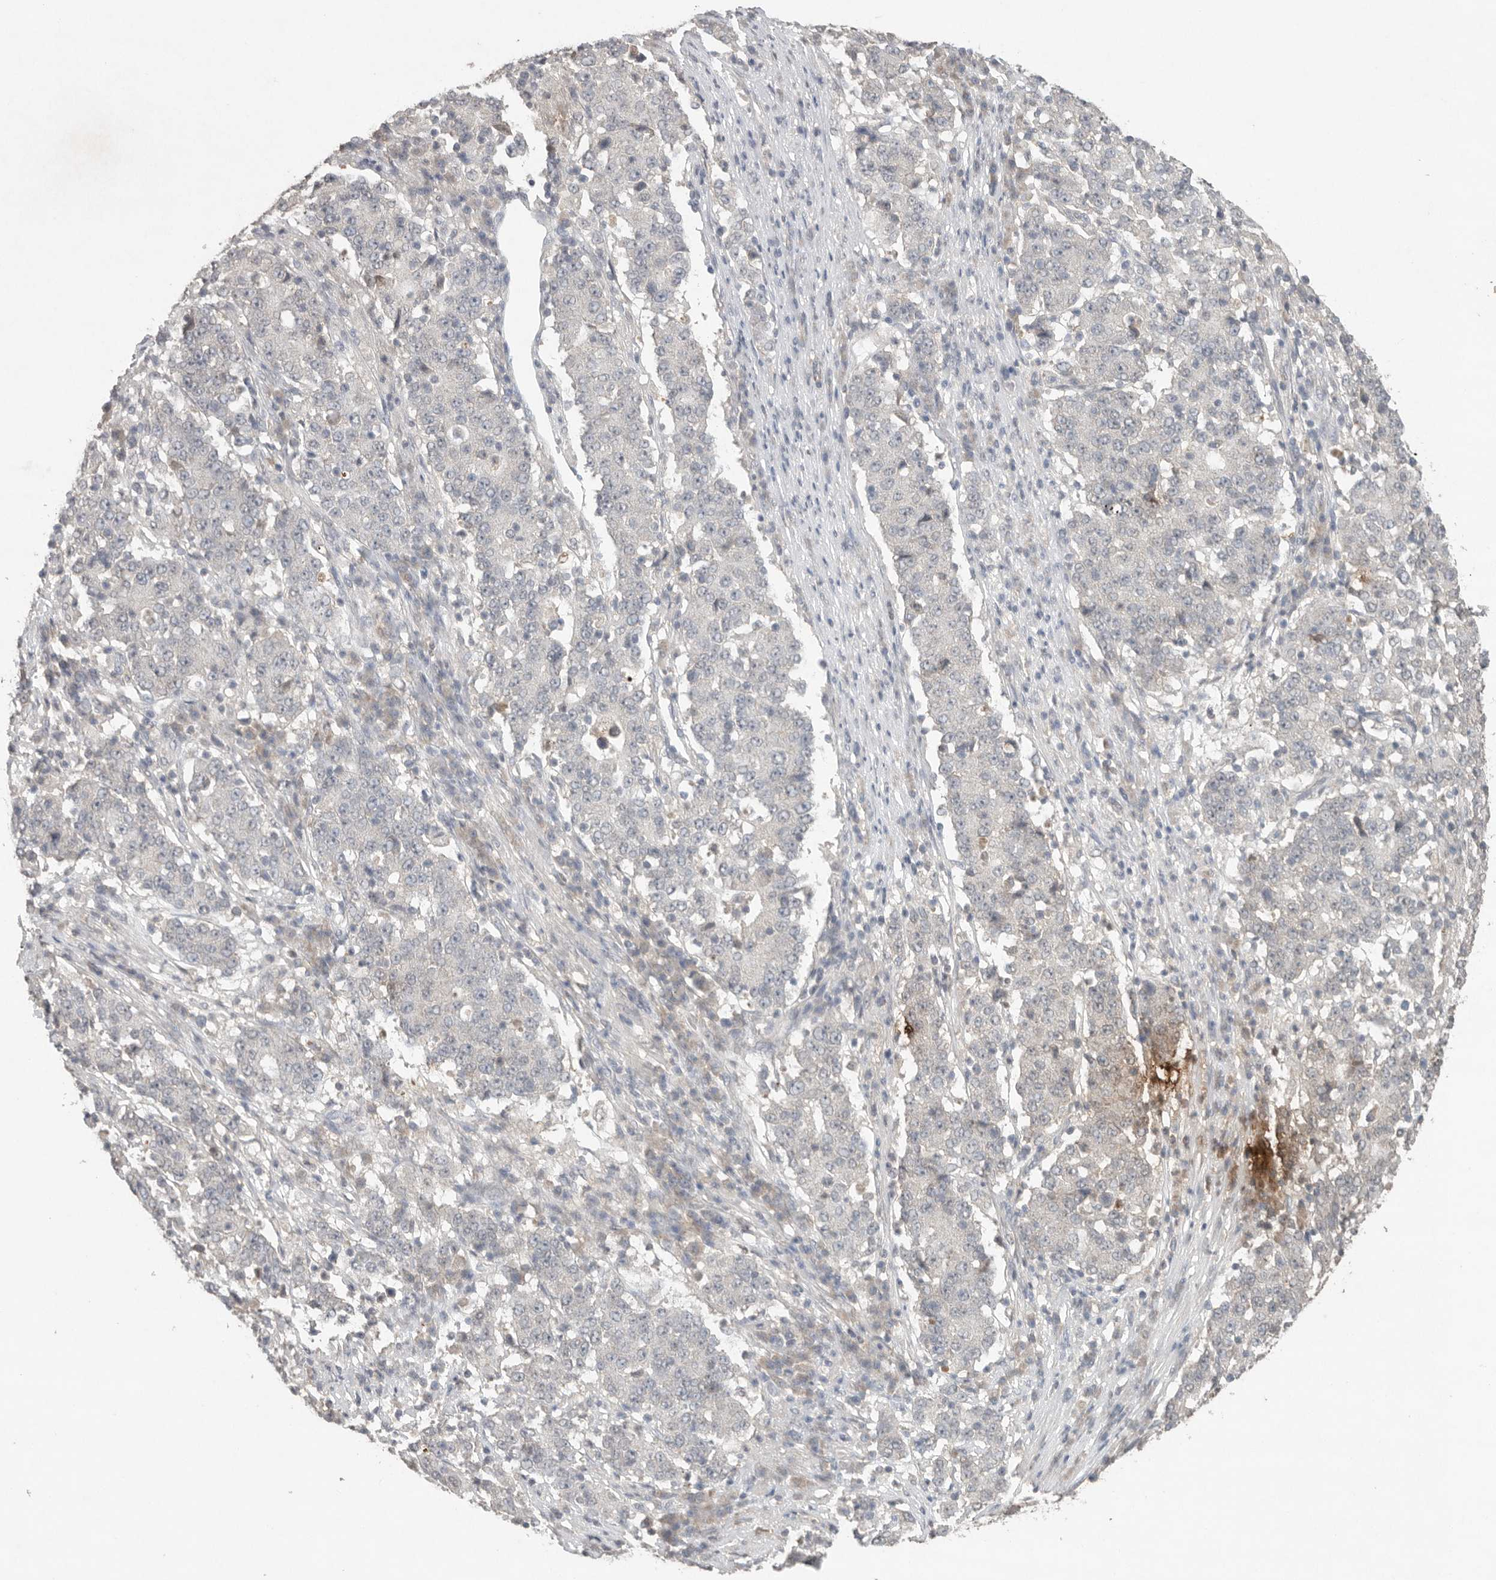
{"staining": {"intensity": "negative", "quantity": "none", "location": "none"}, "tissue": "stomach cancer", "cell_type": "Tumor cells", "image_type": "cancer", "snomed": [{"axis": "morphology", "description": "Adenocarcinoma, NOS"}, {"axis": "topography", "description": "Stomach"}], "caption": "An immunohistochemistry (IHC) histopathology image of adenocarcinoma (stomach) is shown. There is no staining in tumor cells of adenocarcinoma (stomach). (Brightfield microscopy of DAB (3,3'-diaminobenzidine) immunohistochemistry at high magnification).", "gene": "KLK5", "patient": {"sex": "male", "age": 59}}